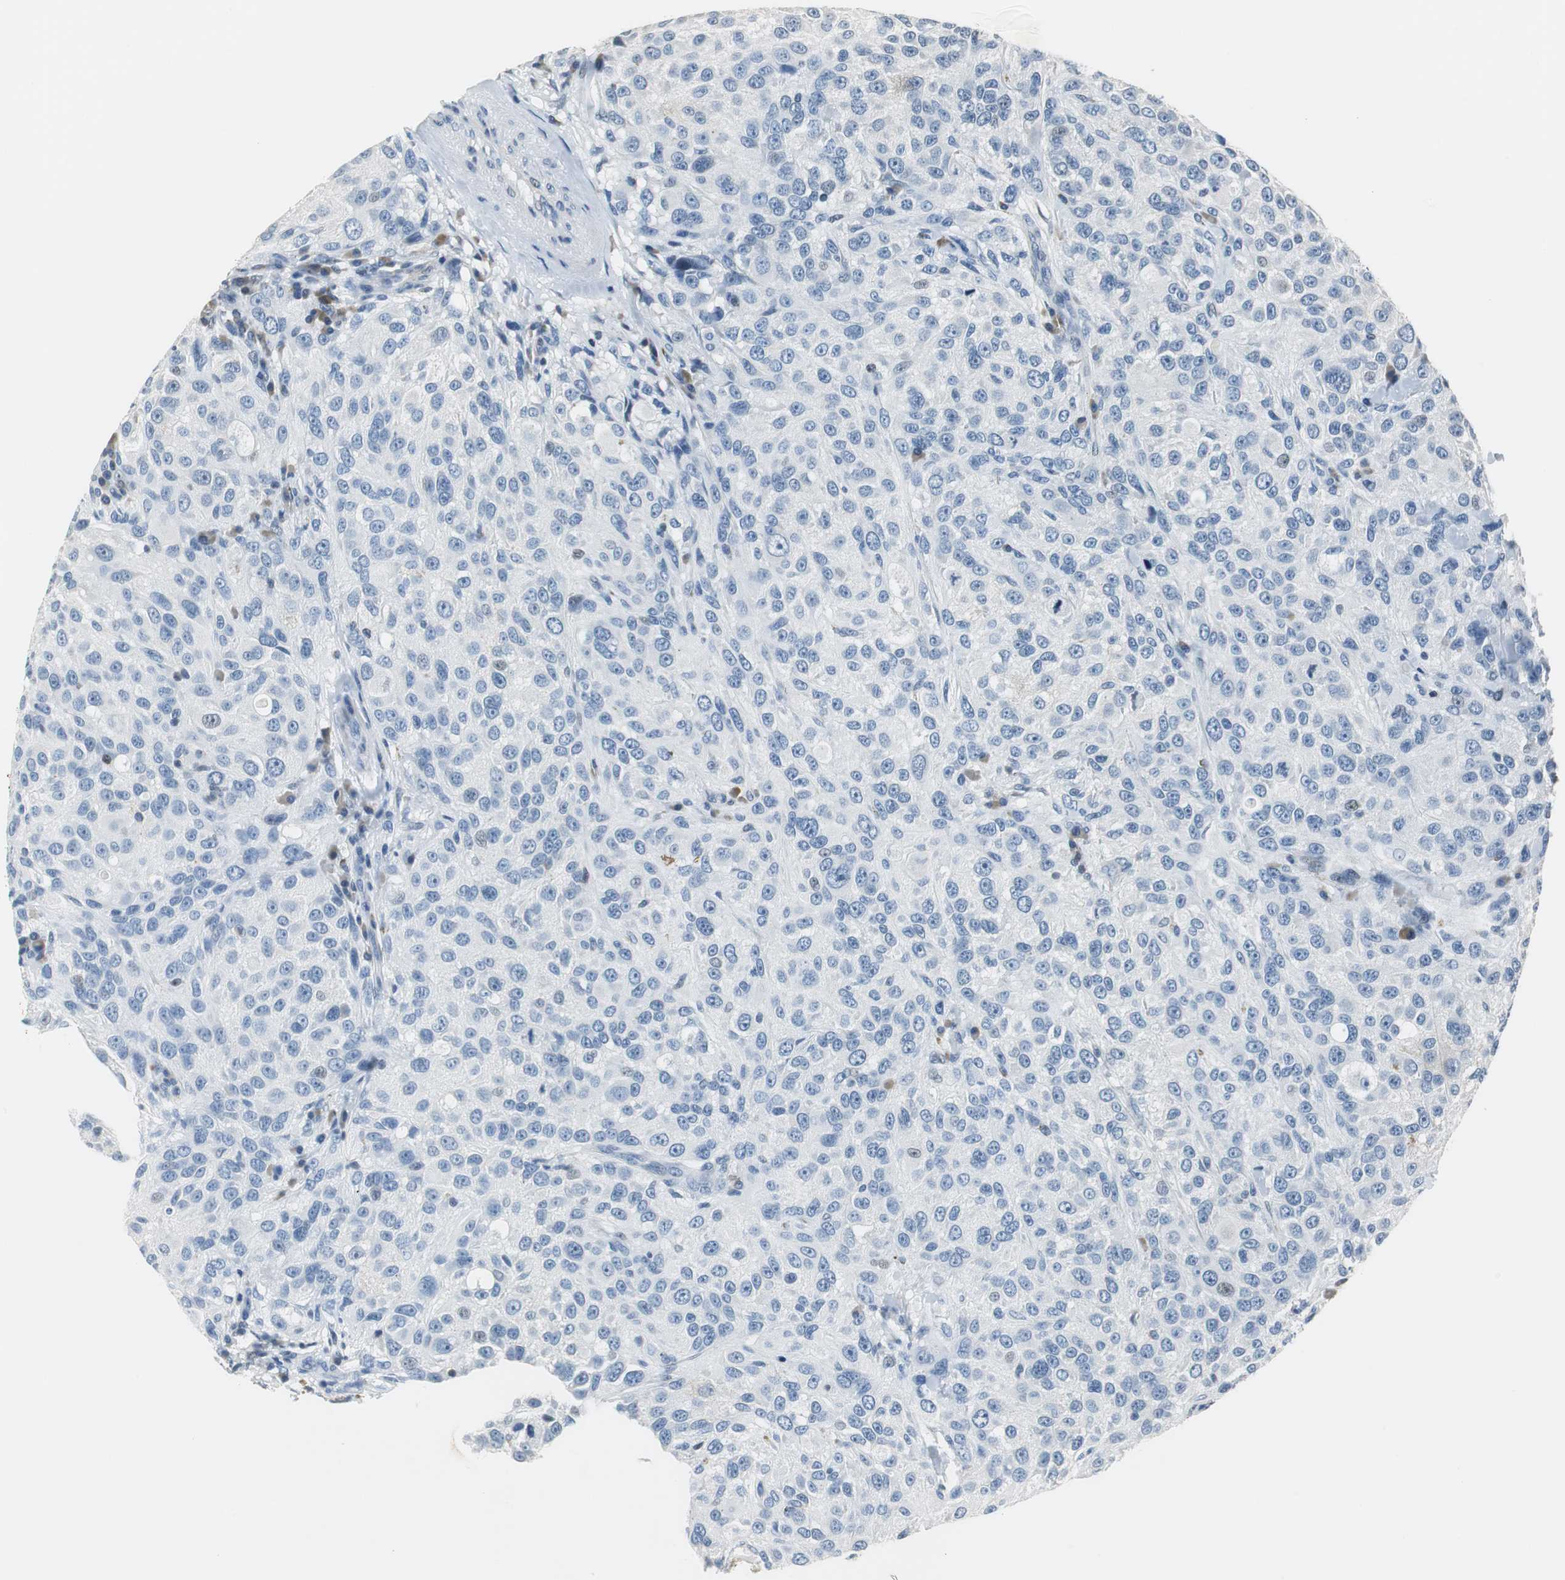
{"staining": {"intensity": "negative", "quantity": "none", "location": "none"}, "tissue": "melanoma", "cell_type": "Tumor cells", "image_type": "cancer", "snomed": [{"axis": "morphology", "description": "Necrosis, NOS"}, {"axis": "morphology", "description": "Malignant melanoma, NOS"}, {"axis": "topography", "description": "Skin"}], "caption": "An image of melanoma stained for a protein reveals no brown staining in tumor cells.", "gene": "HCFC2", "patient": {"sex": "female", "age": 87}}